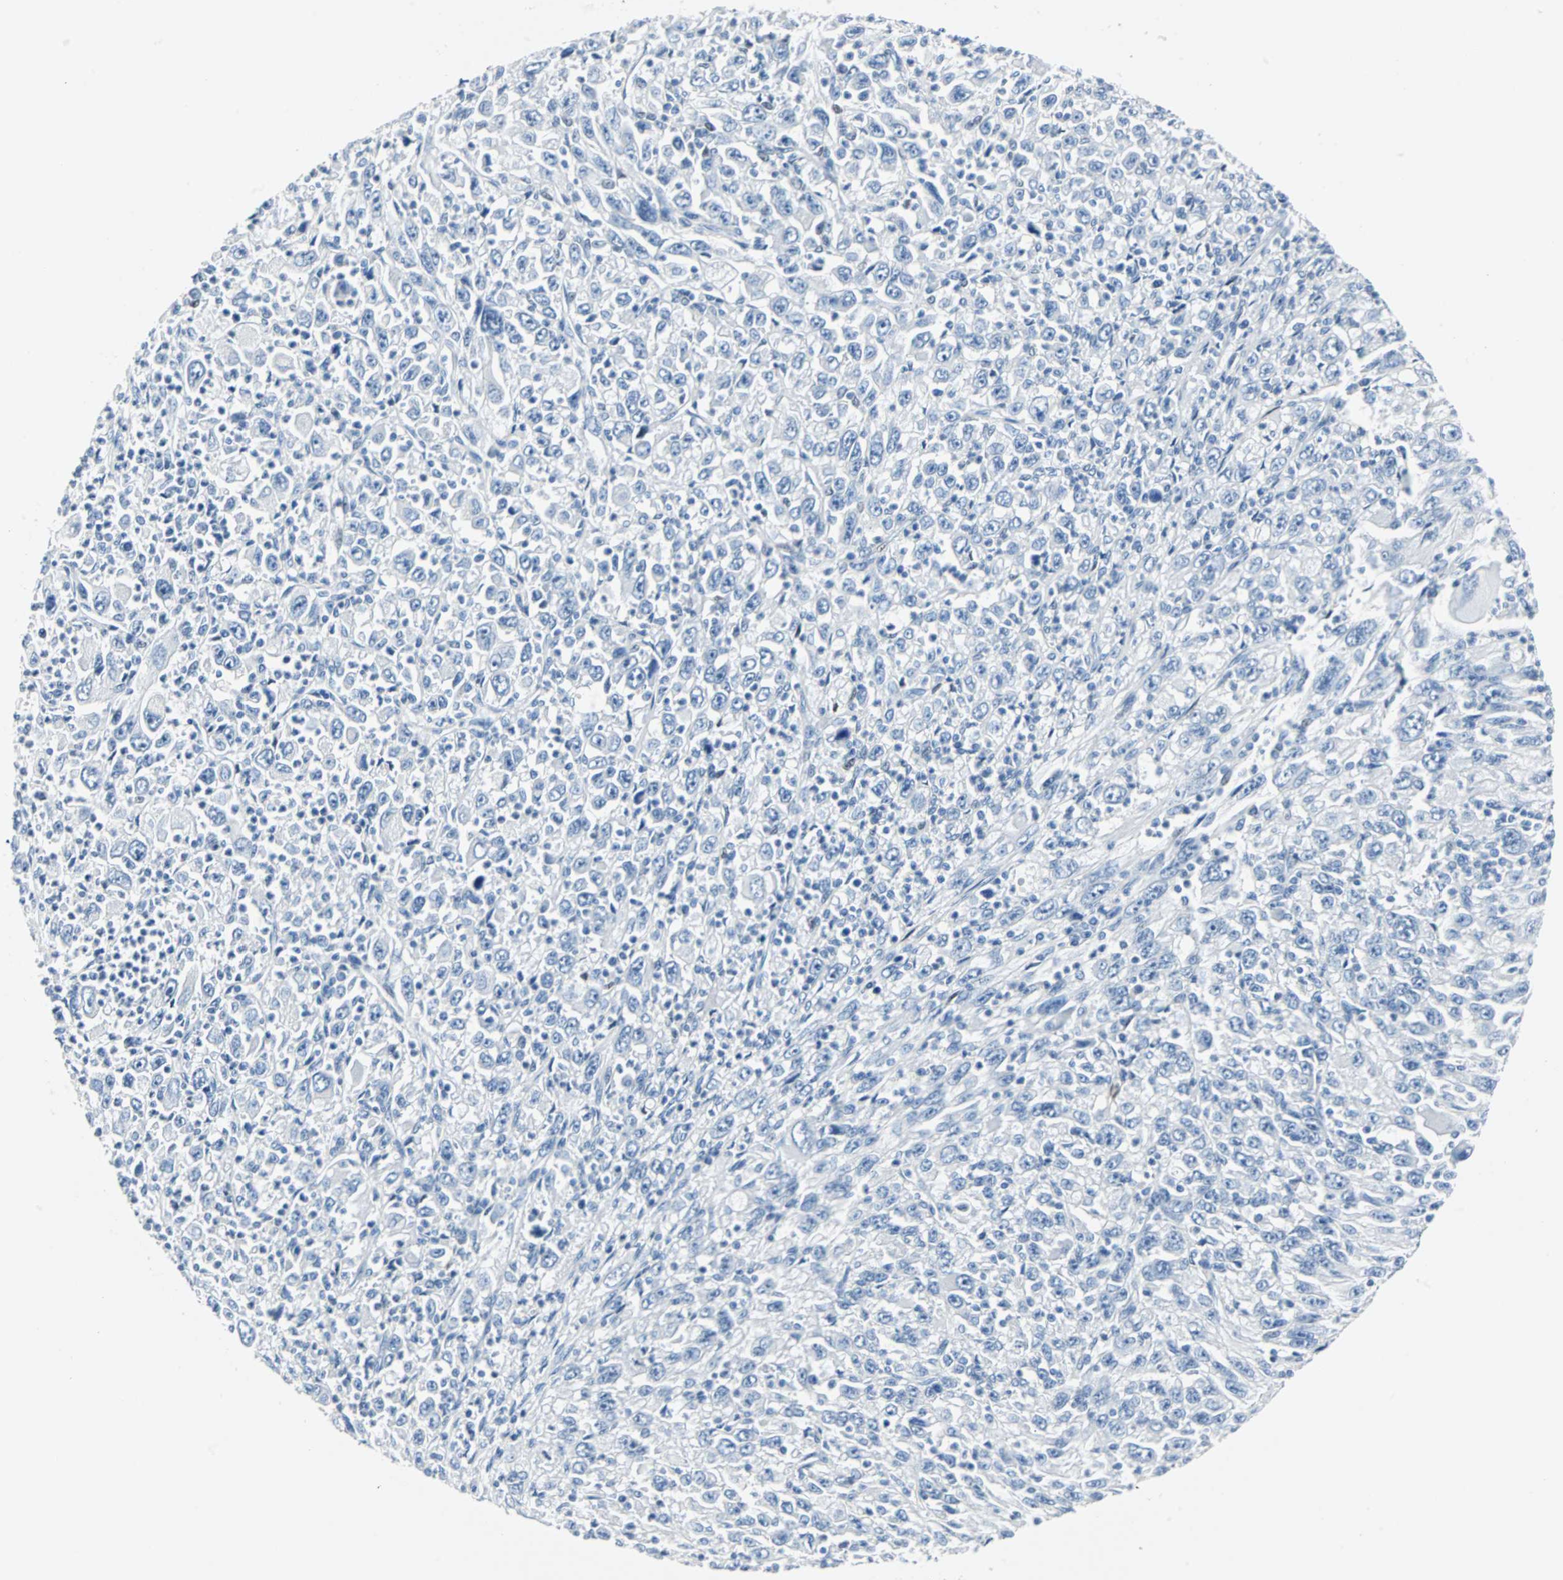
{"staining": {"intensity": "negative", "quantity": "none", "location": "none"}, "tissue": "melanoma", "cell_type": "Tumor cells", "image_type": "cancer", "snomed": [{"axis": "morphology", "description": "Malignant melanoma, Metastatic site"}, {"axis": "topography", "description": "Skin"}], "caption": "The micrograph exhibits no significant positivity in tumor cells of melanoma. The staining is performed using DAB (3,3'-diaminobenzidine) brown chromogen with nuclei counter-stained in using hematoxylin.", "gene": "IL33", "patient": {"sex": "female", "age": 56}}